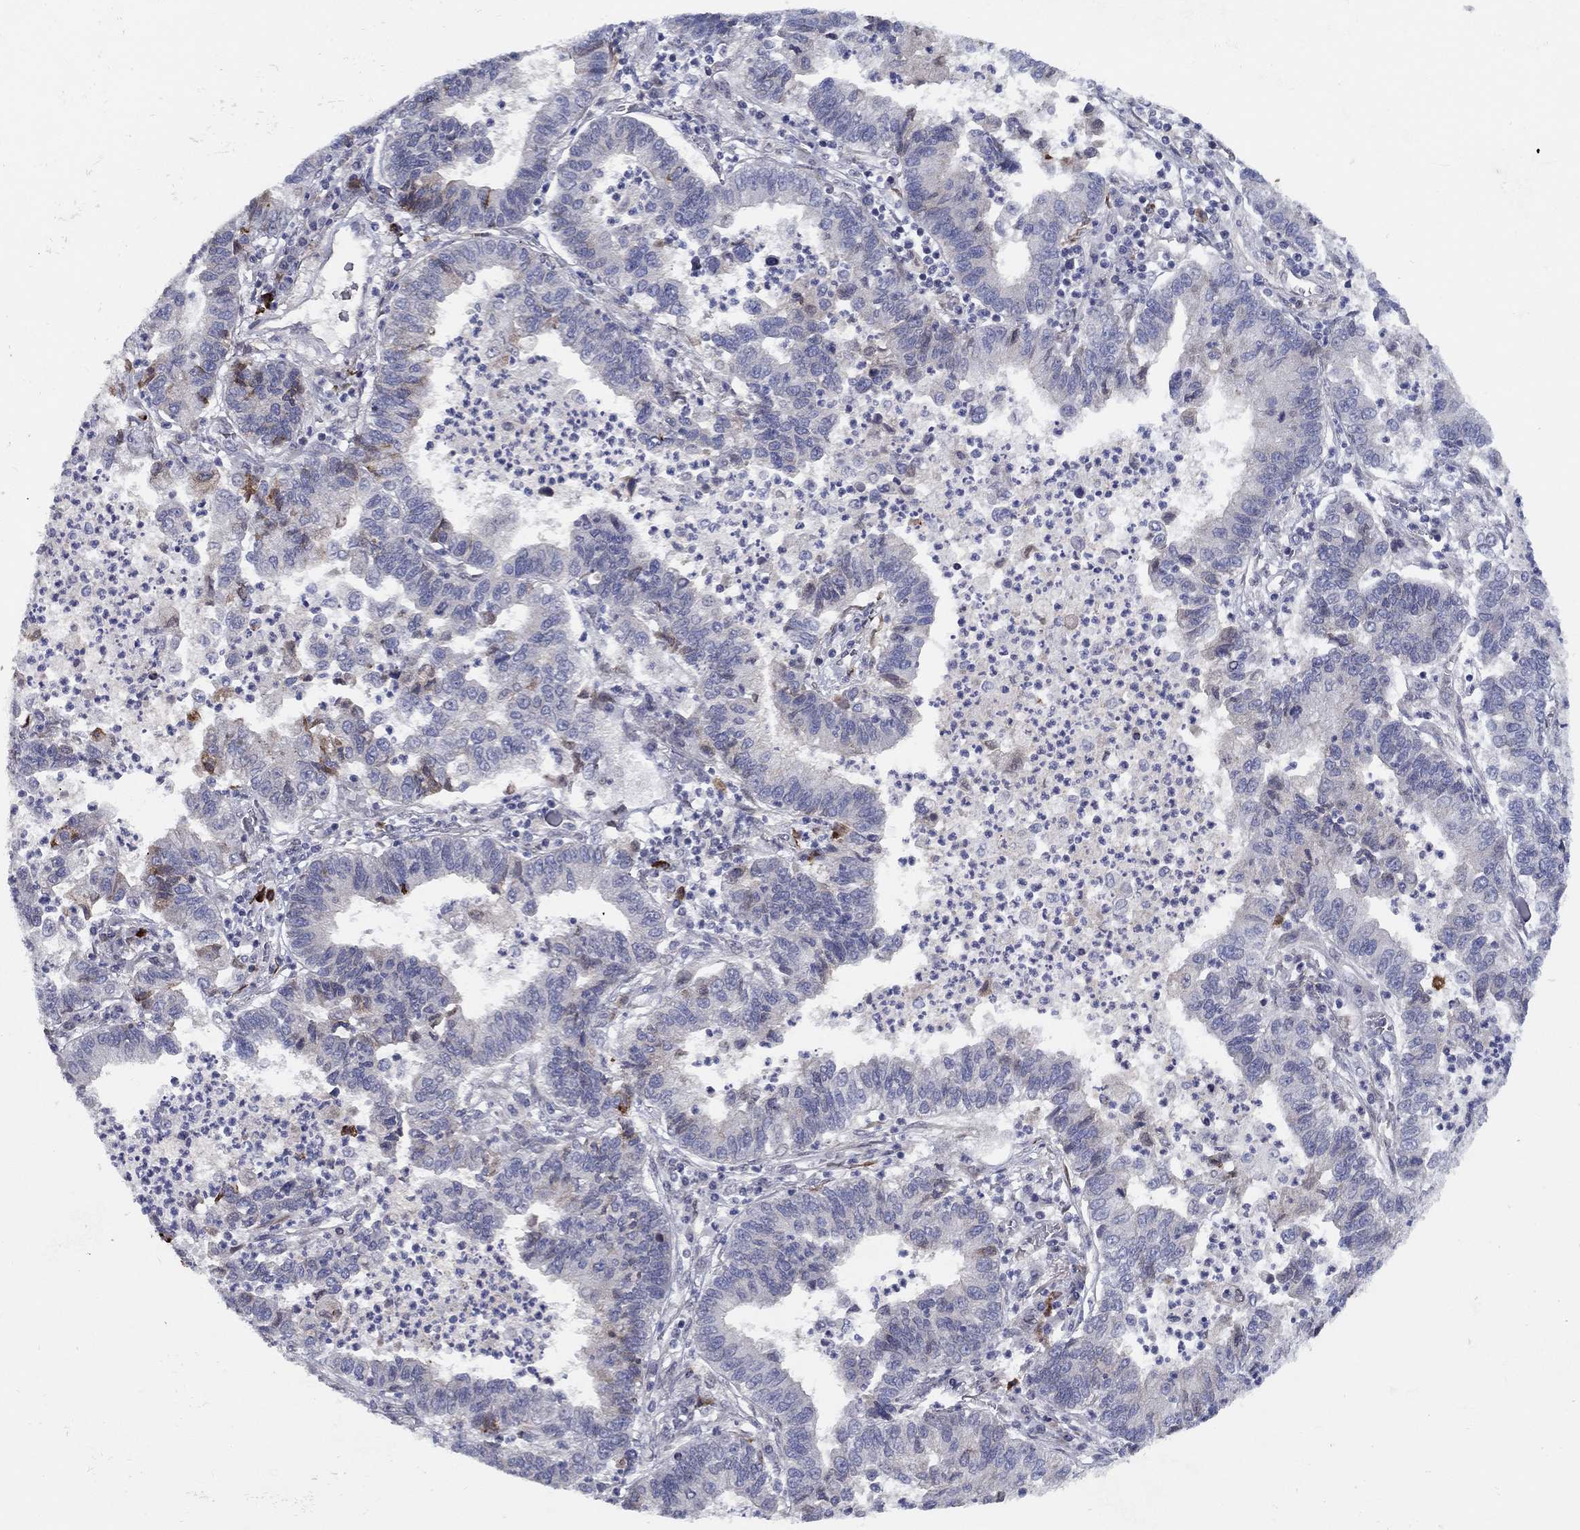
{"staining": {"intensity": "negative", "quantity": "none", "location": "none"}, "tissue": "lung cancer", "cell_type": "Tumor cells", "image_type": "cancer", "snomed": [{"axis": "morphology", "description": "Adenocarcinoma, NOS"}, {"axis": "topography", "description": "Lung"}], "caption": "This is a micrograph of immunohistochemistry staining of lung cancer (adenocarcinoma), which shows no staining in tumor cells.", "gene": "CETN3", "patient": {"sex": "female", "age": 57}}